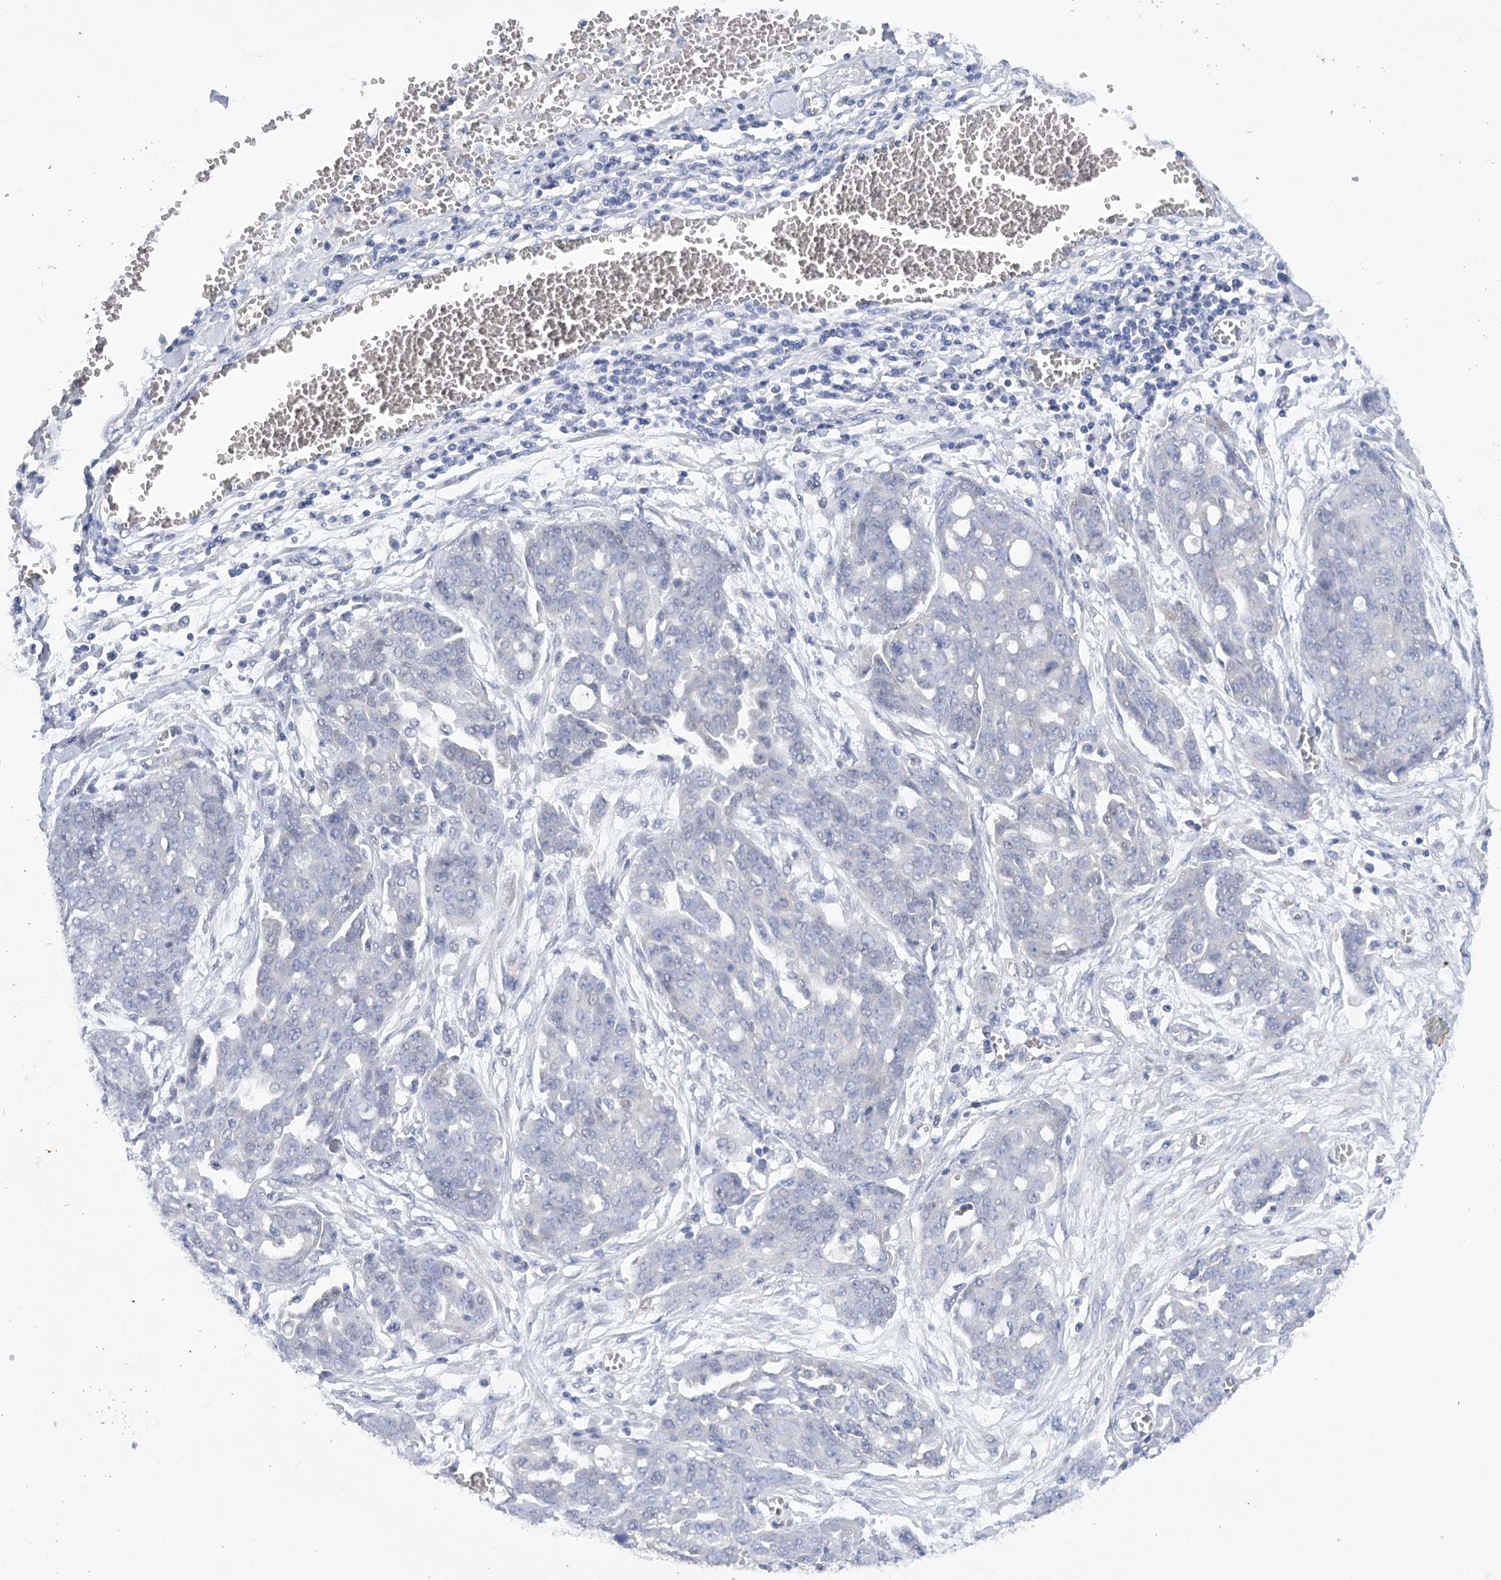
{"staining": {"intensity": "negative", "quantity": "none", "location": "none"}, "tissue": "ovarian cancer", "cell_type": "Tumor cells", "image_type": "cancer", "snomed": [{"axis": "morphology", "description": "Cystadenocarcinoma, serous, NOS"}, {"axis": "topography", "description": "Soft tissue"}, {"axis": "topography", "description": "Ovary"}], "caption": "Immunohistochemistry (IHC) histopathology image of ovarian serous cystadenocarcinoma stained for a protein (brown), which displays no staining in tumor cells. The staining was performed using DAB (3,3'-diaminobenzidine) to visualize the protein expression in brown, while the nuclei were stained in blue with hematoxylin (Magnification: 20x).", "gene": "DCUN1D1", "patient": {"sex": "female", "age": 57}}